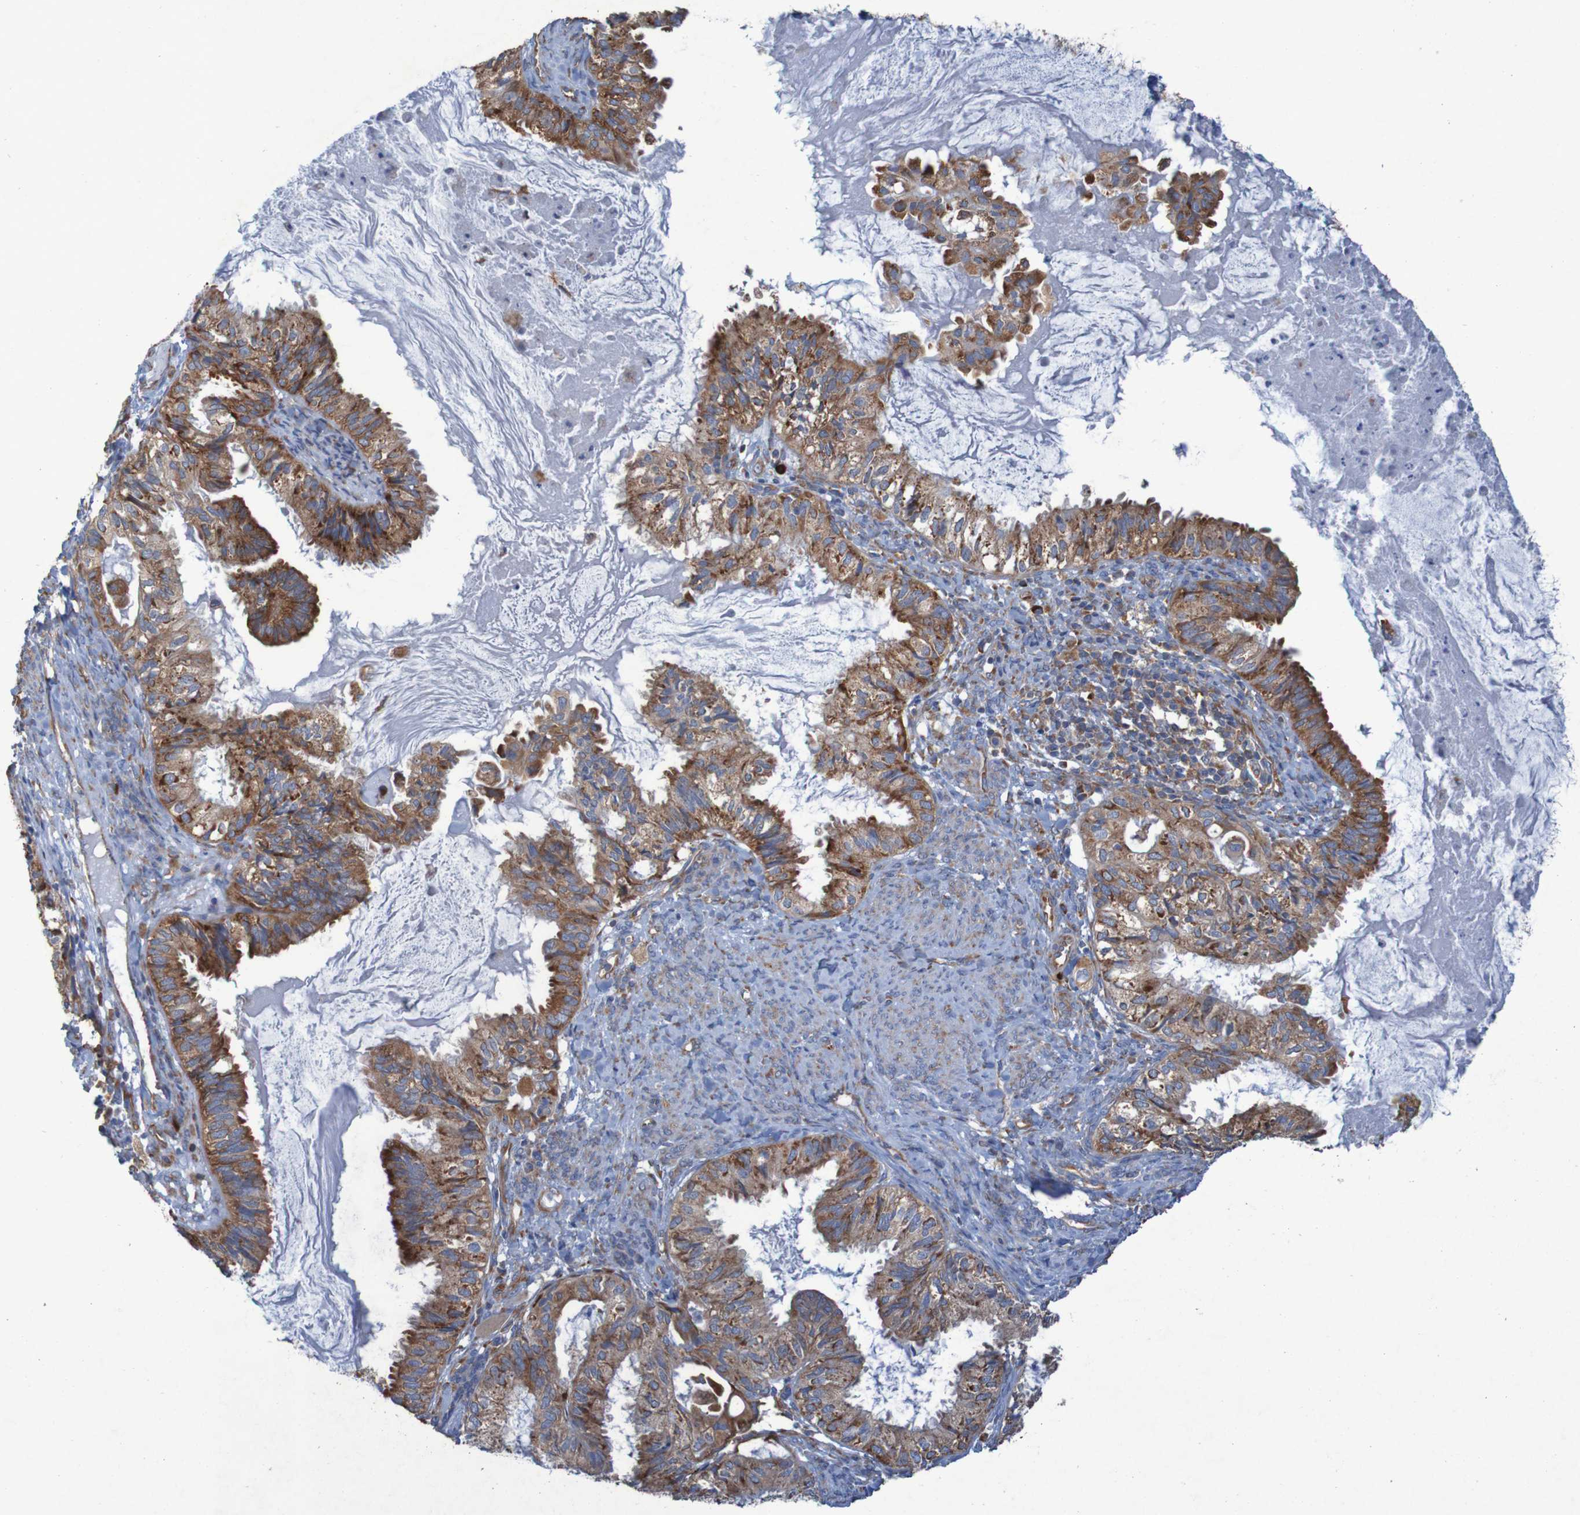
{"staining": {"intensity": "strong", "quantity": ">75%", "location": "cytoplasmic/membranous"}, "tissue": "cervical cancer", "cell_type": "Tumor cells", "image_type": "cancer", "snomed": [{"axis": "morphology", "description": "Normal tissue, NOS"}, {"axis": "morphology", "description": "Adenocarcinoma, NOS"}, {"axis": "topography", "description": "Cervix"}, {"axis": "topography", "description": "Endometrium"}], "caption": "Protein staining shows strong cytoplasmic/membranous expression in about >75% of tumor cells in adenocarcinoma (cervical).", "gene": "RPL10", "patient": {"sex": "female", "age": 86}}